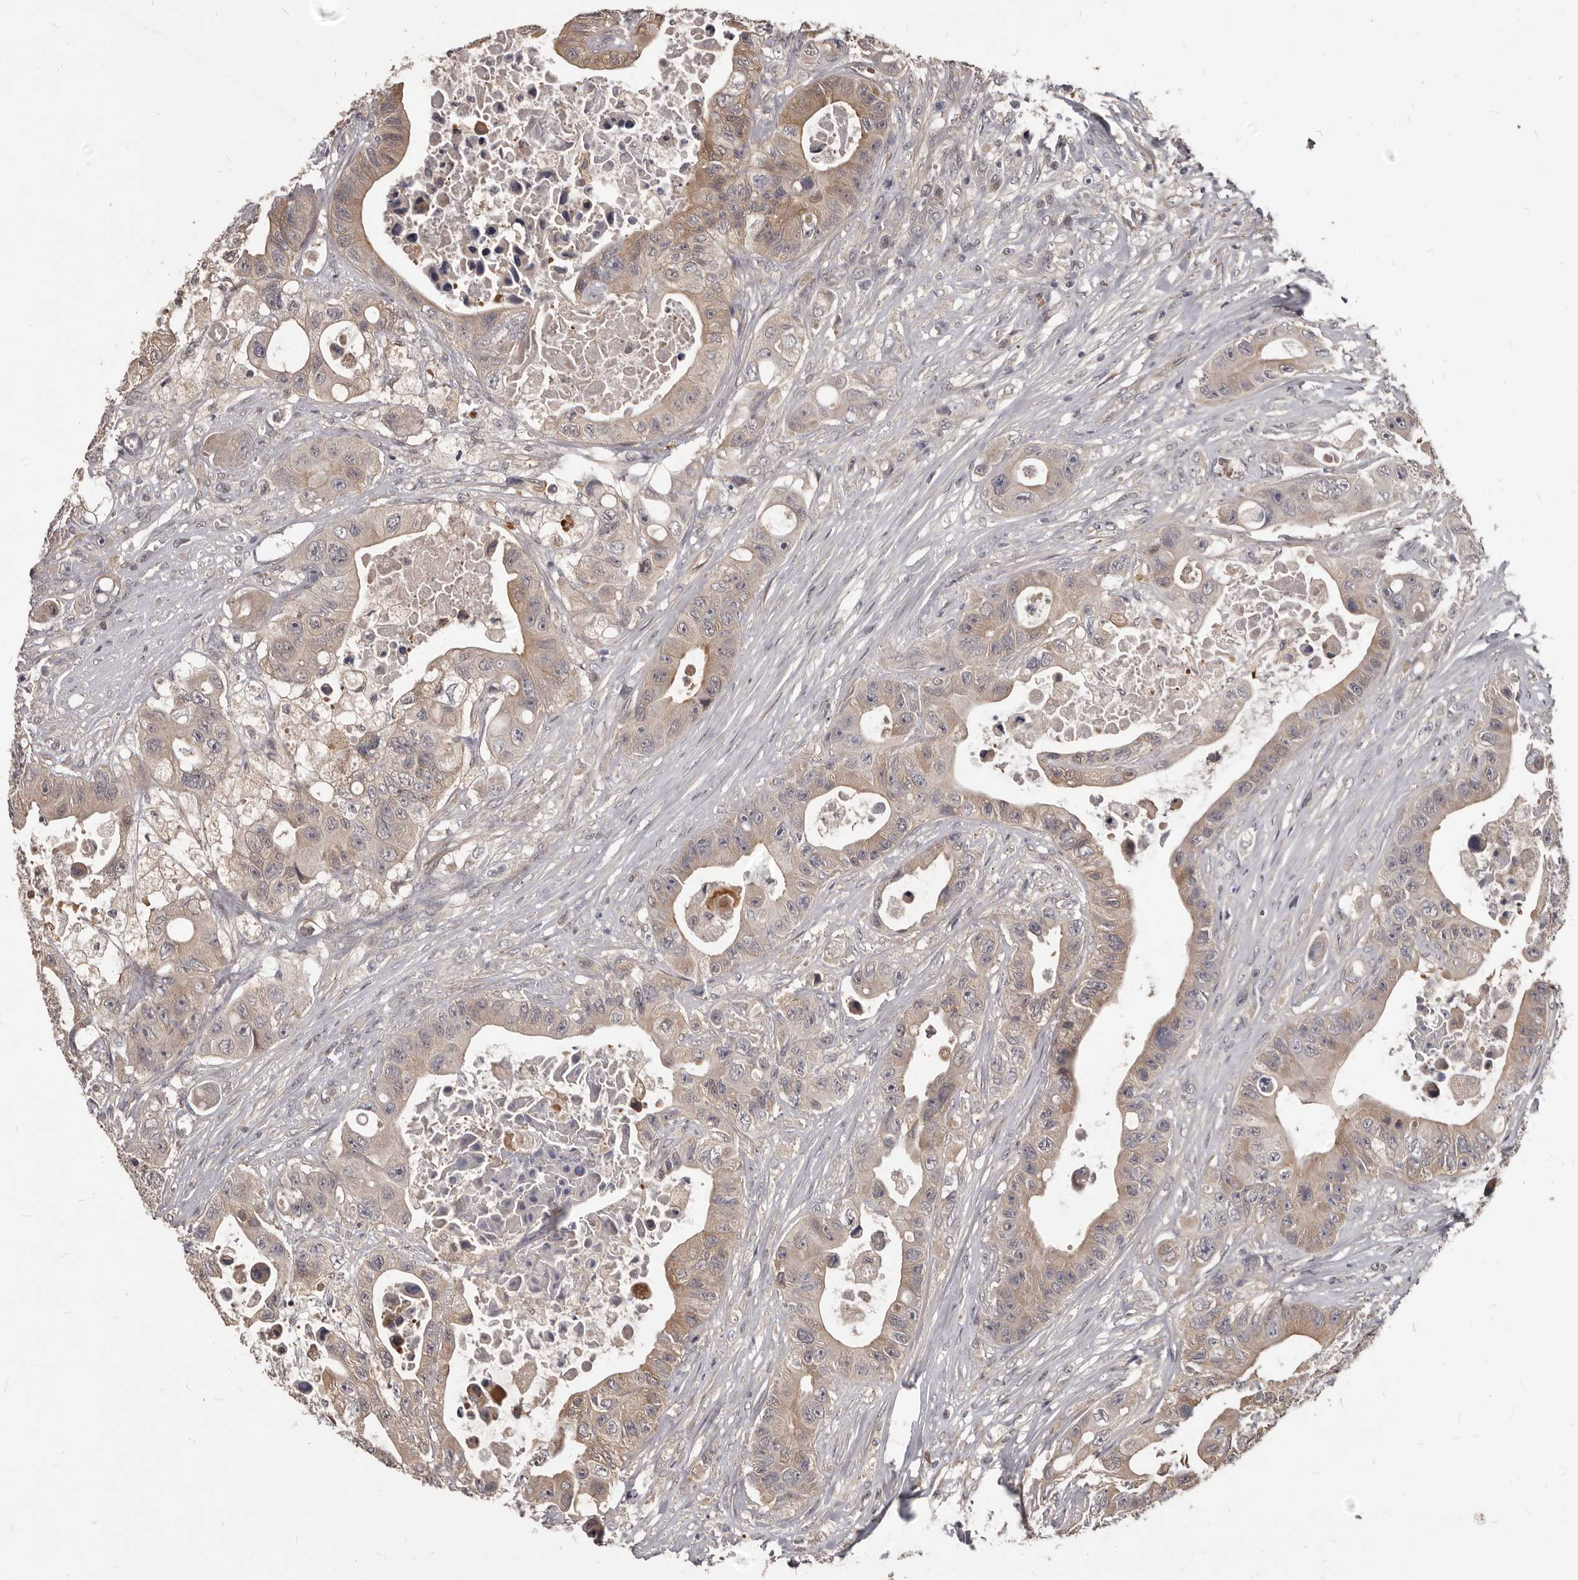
{"staining": {"intensity": "weak", "quantity": "25%-75%", "location": "cytoplasmic/membranous"}, "tissue": "colorectal cancer", "cell_type": "Tumor cells", "image_type": "cancer", "snomed": [{"axis": "morphology", "description": "Adenocarcinoma, NOS"}, {"axis": "topography", "description": "Colon"}], "caption": "Immunohistochemistry (IHC) micrograph of neoplastic tissue: human colorectal adenocarcinoma stained using immunohistochemistry reveals low levels of weak protein expression localized specifically in the cytoplasmic/membranous of tumor cells, appearing as a cytoplasmic/membranous brown color.", "gene": "GABPB2", "patient": {"sex": "female", "age": 46}}